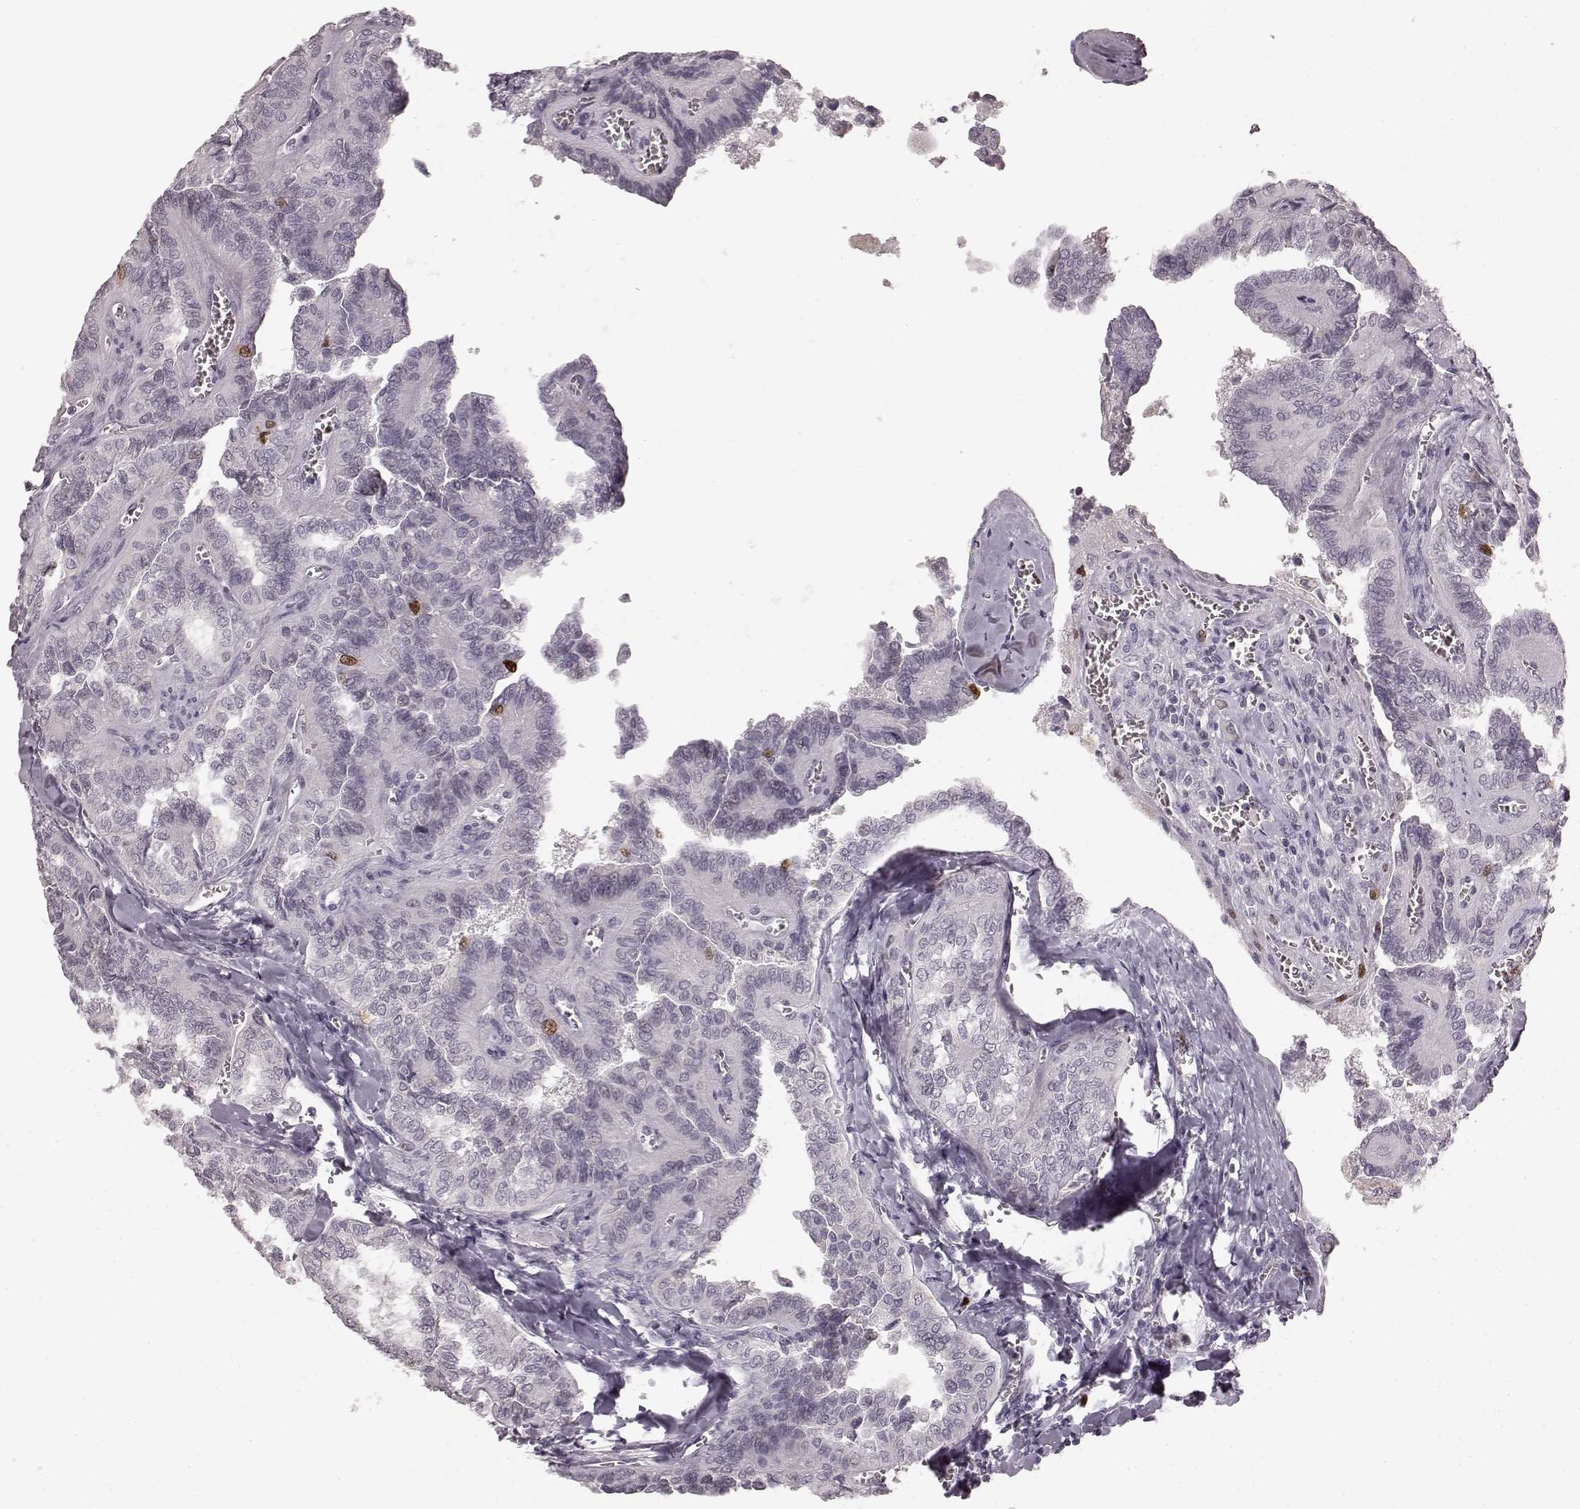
{"staining": {"intensity": "moderate", "quantity": "<25%", "location": "nuclear"}, "tissue": "thyroid cancer", "cell_type": "Tumor cells", "image_type": "cancer", "snomed": [{"axis": "morphology", "description": "Papillary adenocarcinoma, NOS"}, {"axis": "topography", "description": "Thyroid gland"}], "caption": "This is an image of IHC staining of thyroid papillary adenocarcinoma, which shows moderate positivity in the nuclear of tumor cells.", "gene": "CCNA2", "patient": {"sex": "female", "age": 41}}